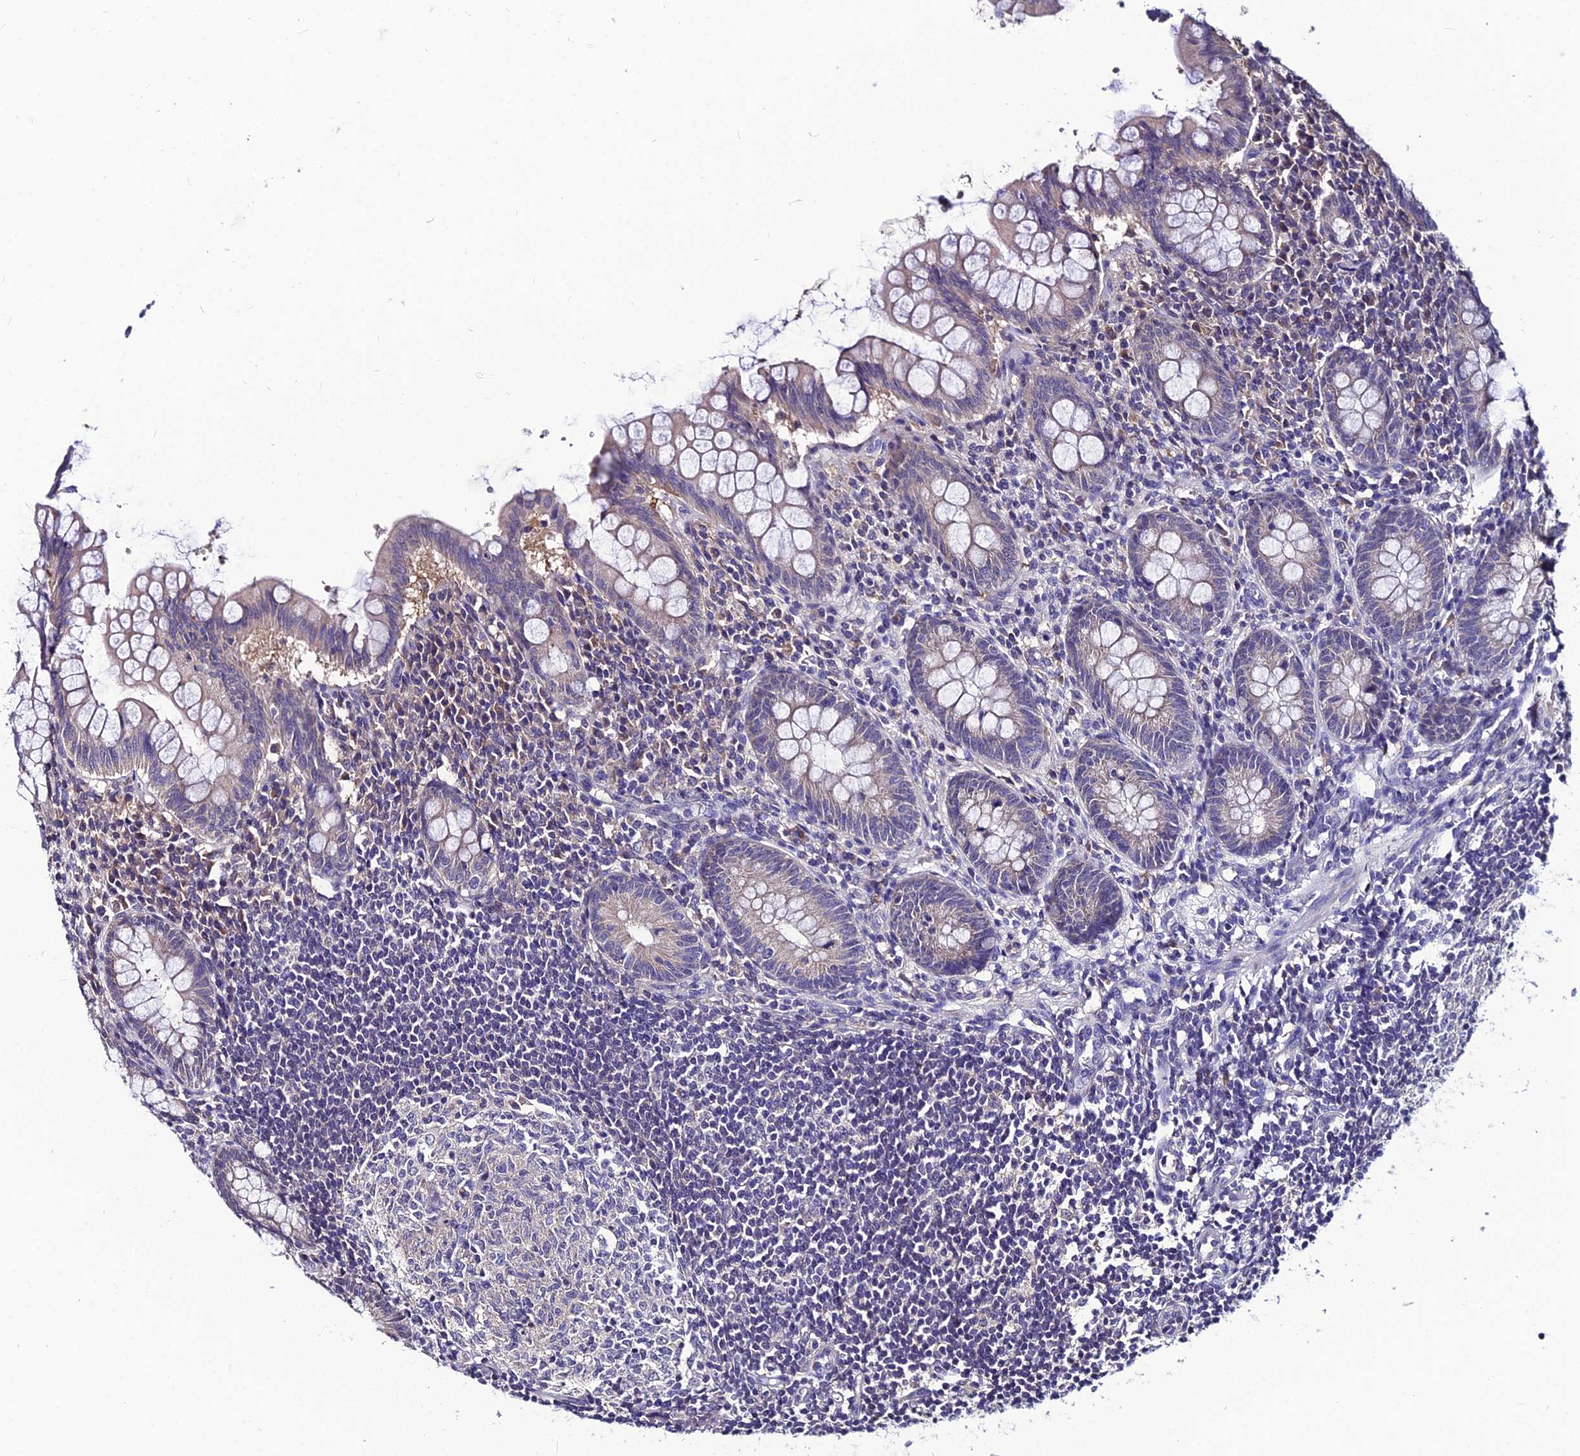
{"staining": {"intensity": "weak", "quantity": "25%-75%", "location": "cytoplasmic/membranous"}, "tissue": "appendix", "cell_type": "Glandular cells", "image_type": "normal", "snomed": [{"axis": "morphology", "description": "Normal tissue, NOS"}, {"axis": "topography", "description": "Appendix"}], "caption": "Brown immunohistochemical staining in unremarkable appendix exhibits weak cytoplasmic/membranous expression in about 25%-75% of glandular cells. The staining was performed using DAB (3,3'-diaminobenzidine) to visualize the protein expression in brown, while the nuclei were stained in blue with hematoxylin (Magnification: 20x).", "gene": "LGALS7", "patient": {"sex": "female", "age": 33}}